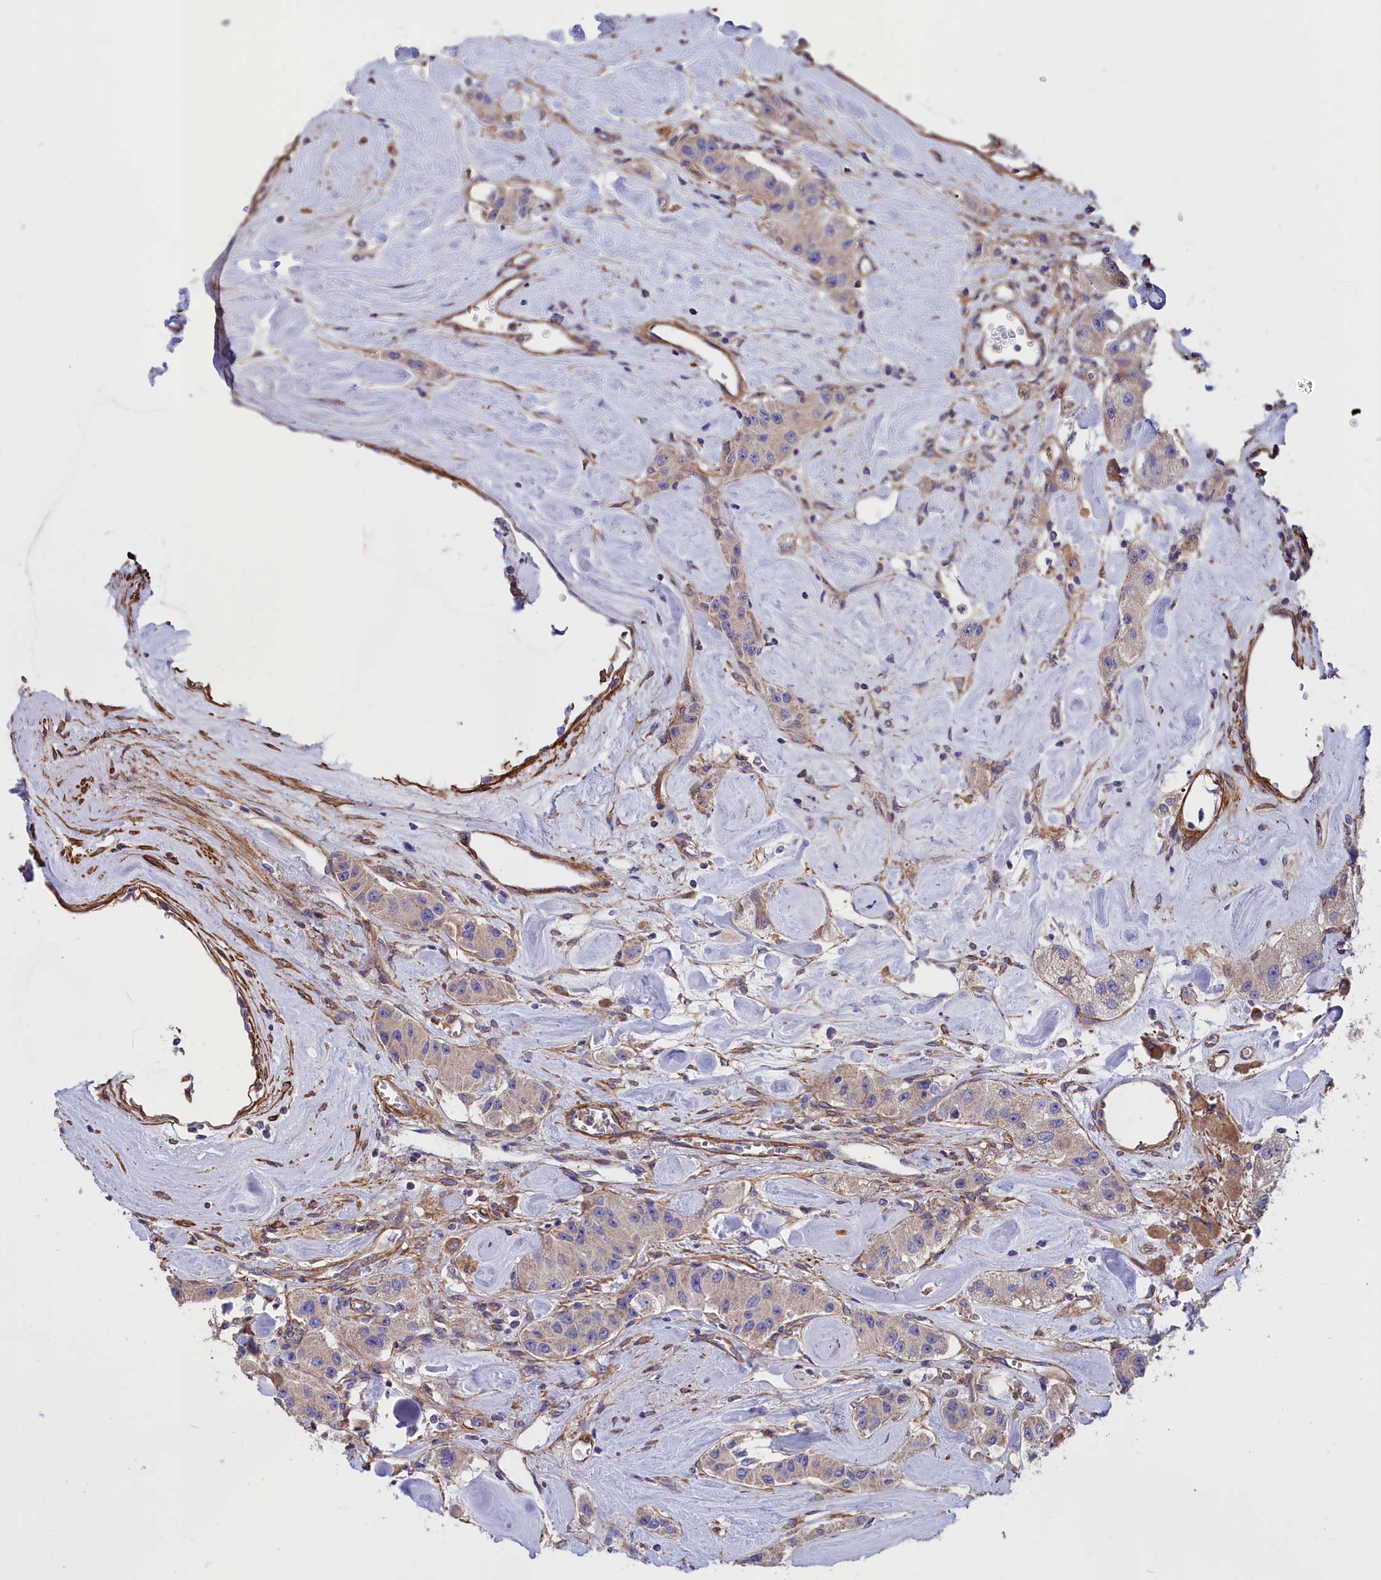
{"staining": {"intensity": "negative", "quantity": "none", "location": "none"}, "tissue": "carcinoid", "cell_type": "Tumor cells", "image_type": "cancer", "snomed": [{"axis": "morphology", "description": "Carcinoid, malignant, NOS"}, {"axis": "topography", "description": "Pancreas"}], "caption": "Immunohistochemistry micrograph of human carcinoid (malignant) stained for a protein (brown), which displays no expression in tumor cells.", "gene": "AMDHD2", "patient": {"sex": "male", "age": 41}}